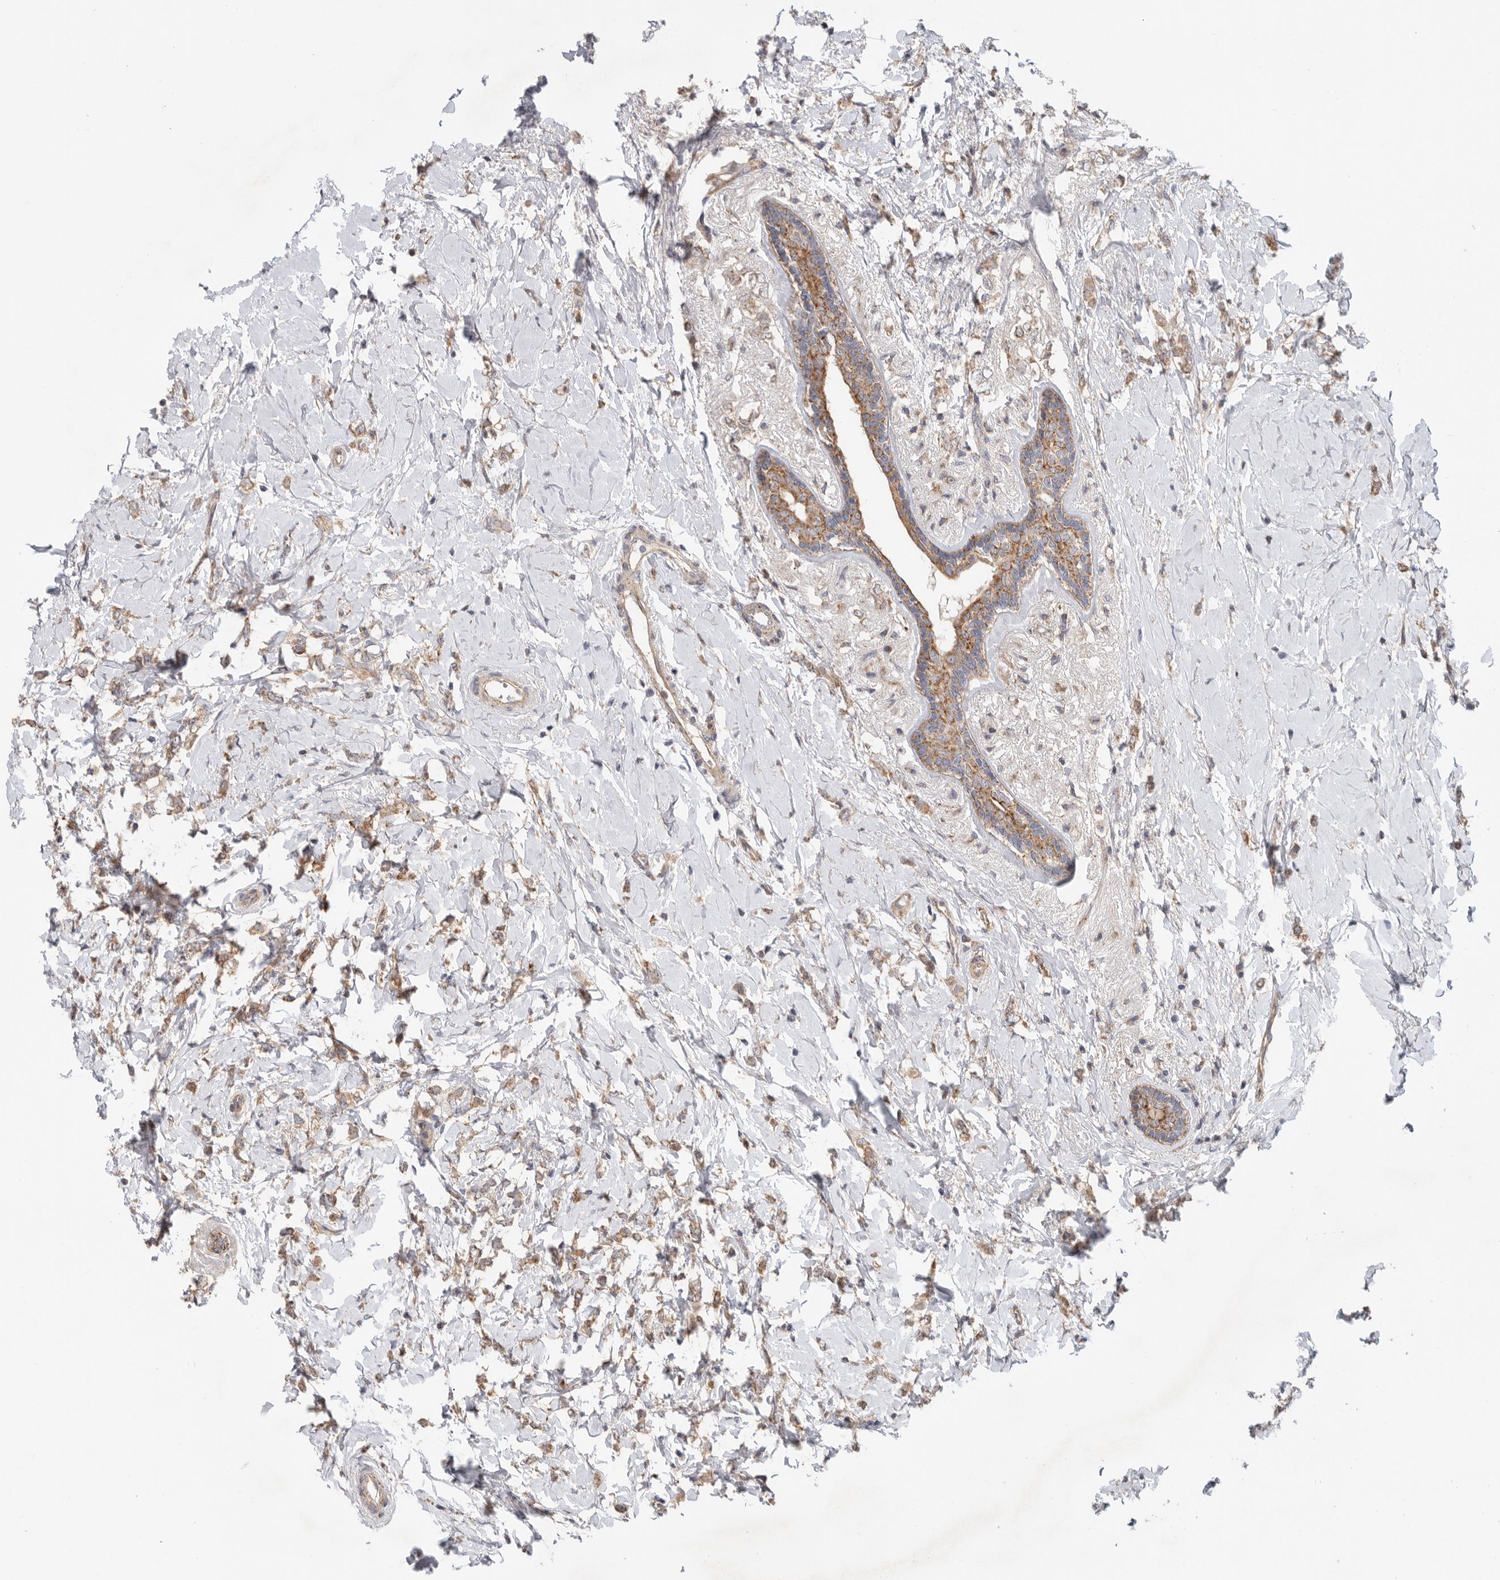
{"staining": {"intensity": "moderate", "quantity": ">75%", "location": "cytoplasmic/membranous"}, "tissue": "breast cancer", "cell_type": "Tumor cells", "image_type": "cancer", "snomed": [{"axis": "morphology", "description": "Normal tissue, NOS"}, {"axis": "morphology", "description": "Lobular carcinoma"}, {"axis": "topography", "description": "Breast"}], "caption": "Immunohistochemistry (DAB) staining of breast cancer (lobular carcinoma) shows moderate cytoplasmic/membranous protein positivity in about >75% of tumor cells.", "gene": "MTFR1L", "patient": {"sex": "female", "age": 47}}